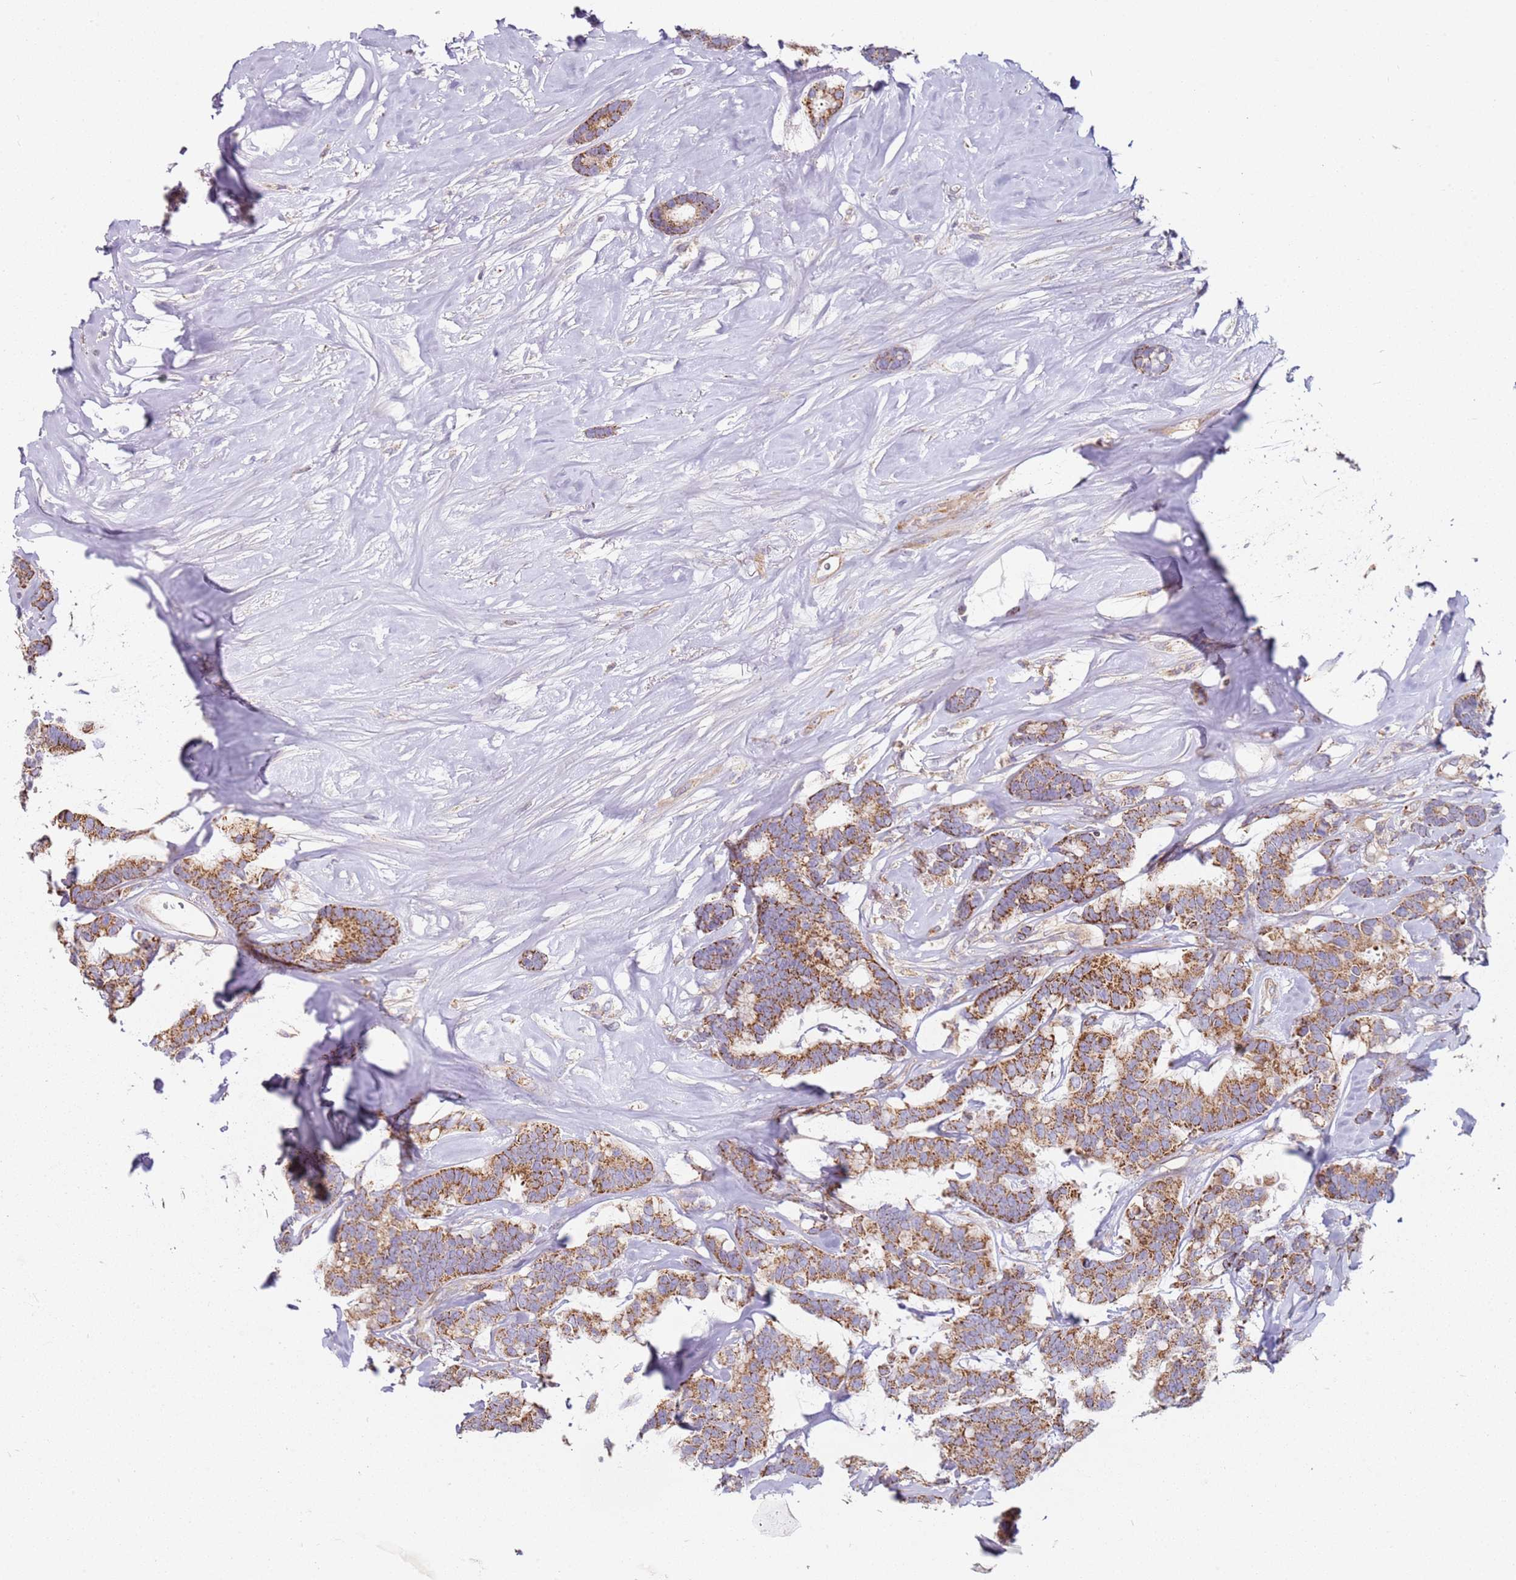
{"staining": {"intensity": "moderate", "quantity": ">75%", "location": "cytoplasmic/membranous"}, "tissue": "breast cancer", "cell_type": "Tumor cells", "image_type": "cancer", "snomed": [{"axis": "morphology", "description": "Duct carcinoma"}, {"axis": "topography", "description": "Breast"}], "caption": "This is a histology image of IHC staining of breast infiltrating ductal carcinoma, which shows moderate expression in the cytoplasmic/membranous of tumor cells.", "gene": "ALS2", "patient": {"sex": "female", "age": 87}}